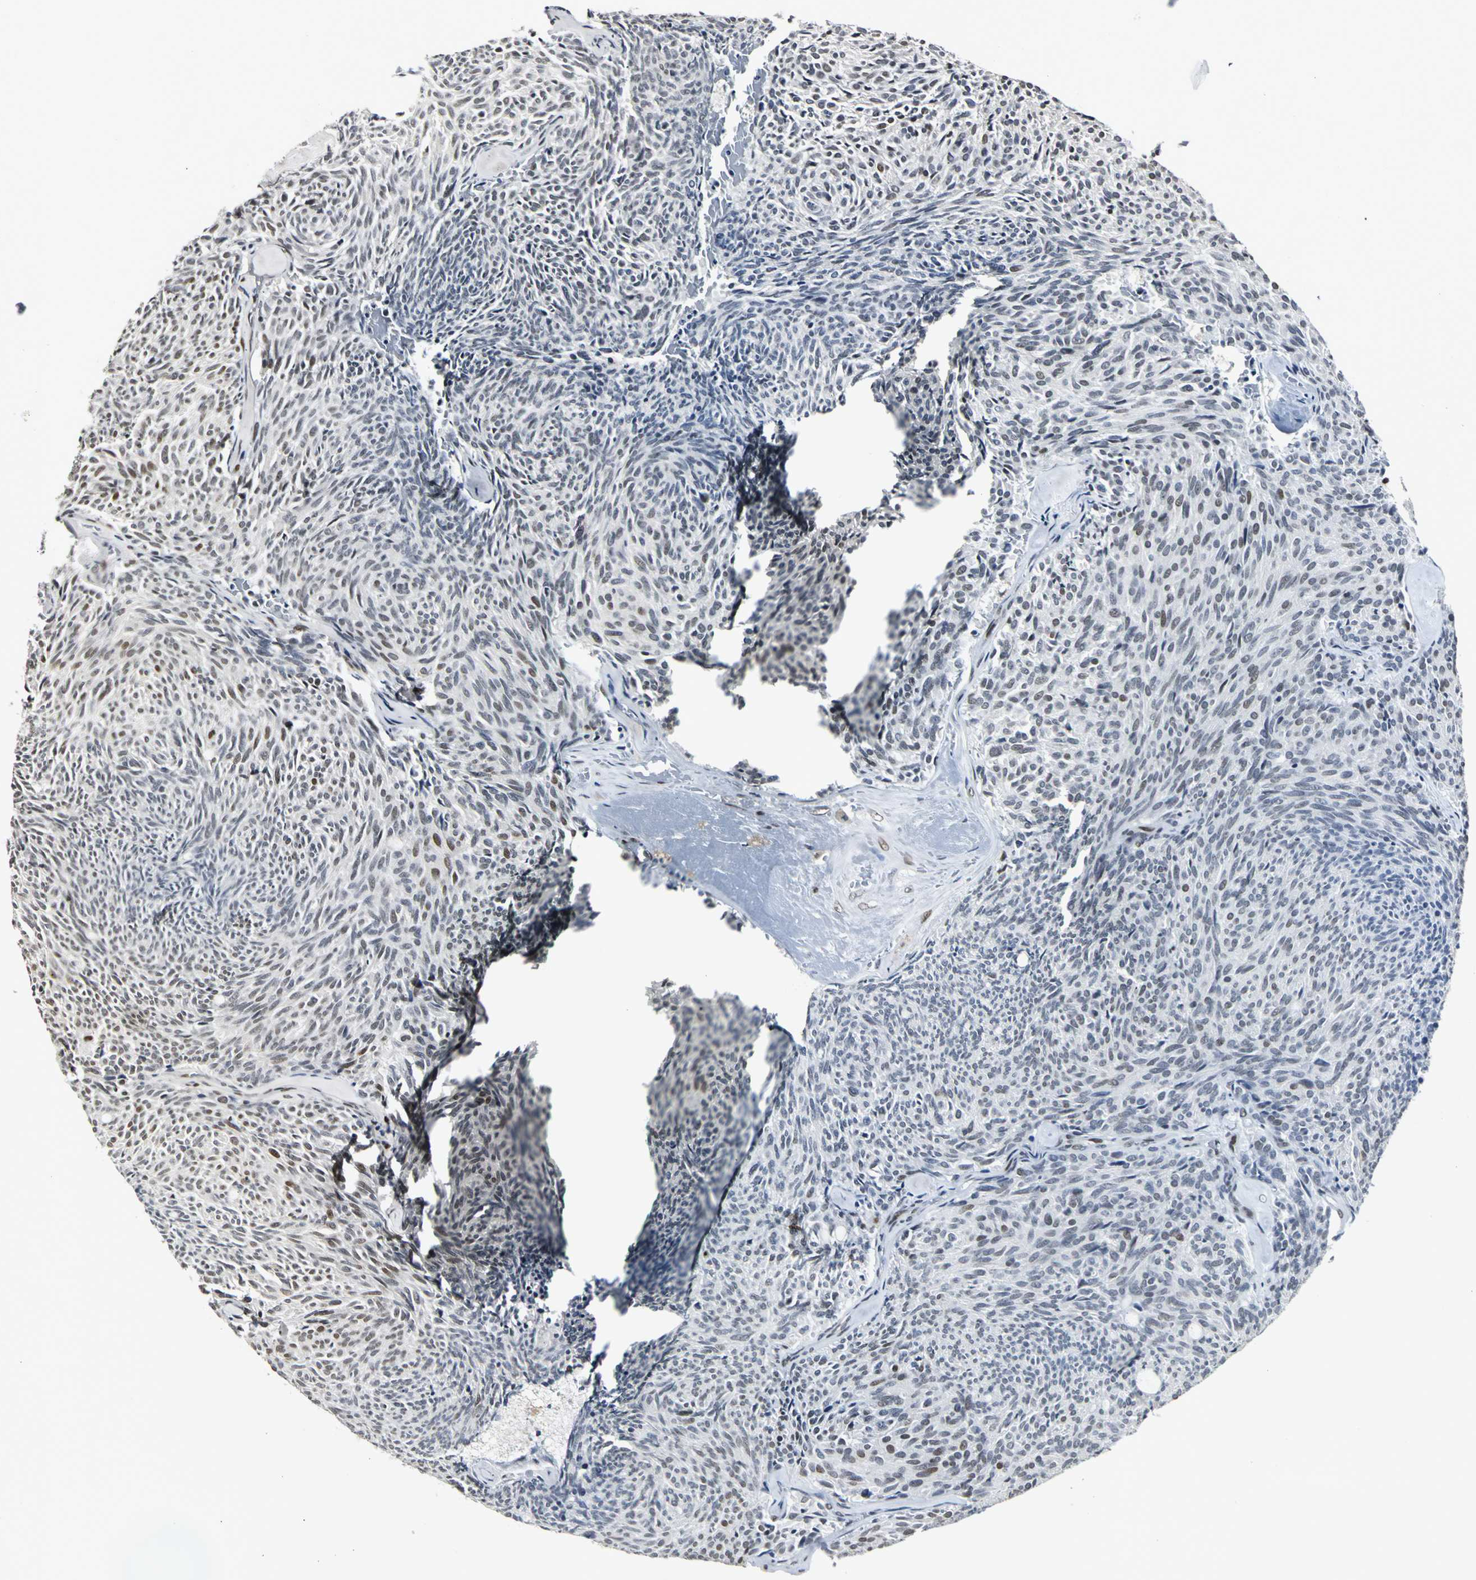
{"staining": {"intensity": "moderate", "quantity": "<25%", "location": "nuclear"}, "tissue": "carcinoid", "cell_type": "Tumor cells", "image_type": "cancer", "snomed": [{"axis": "morphology", "description": "Carcinoid, malignant, NOS"}, {"axis": "topography", "description": "Pancreas"}], "caption": "Immunohistochemistry (IHC) (DAB) staining of carcinoid displays moderate nuclear protein expression in approximately <25% of tumor cells.", "gene": "HNRNPD", "patient": {"sex": "female", "age": 54}}